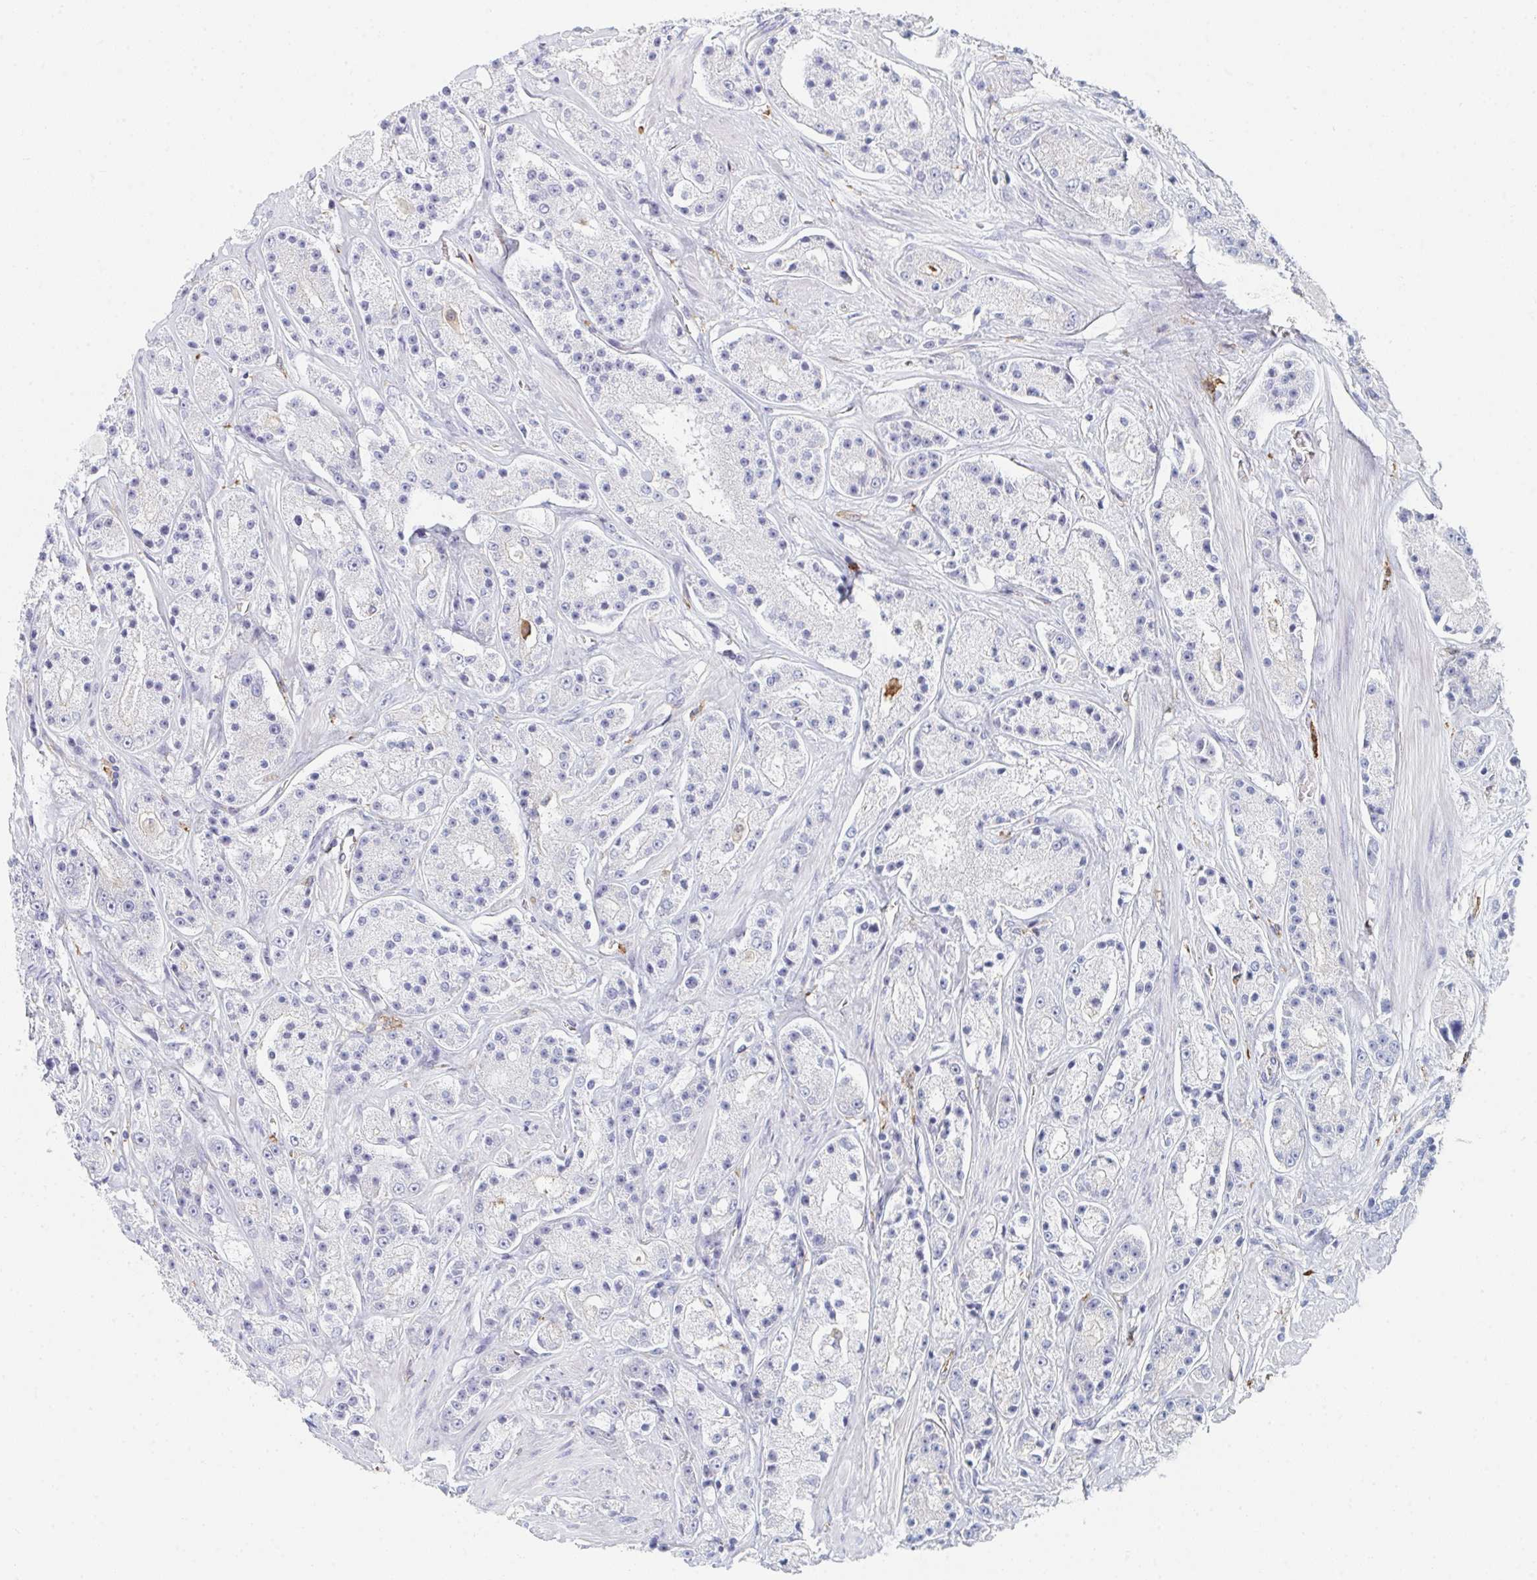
{"staining": {"intensity": "negative", "quantity": "none", "location": "none"}, "tissue": "prostate cancer", "cell_type": "Tumor cells", "image_type": "cancer", "snomed": [{"axis": "morphology", "description": "Adenocarcinoma, High grade"}, {"axis": "topography", "description": "Prostate"}], "caption": "Immunohistochemistry (IHC) of prostate cancer (high-grade adenocarcinoma) reveals no expression in tumor cells. (DAB (3,3'-diaminobenzidine) IHC, high magnification).", "gene": "DAB2", "patient": {"sex": "male", "age": 67}}